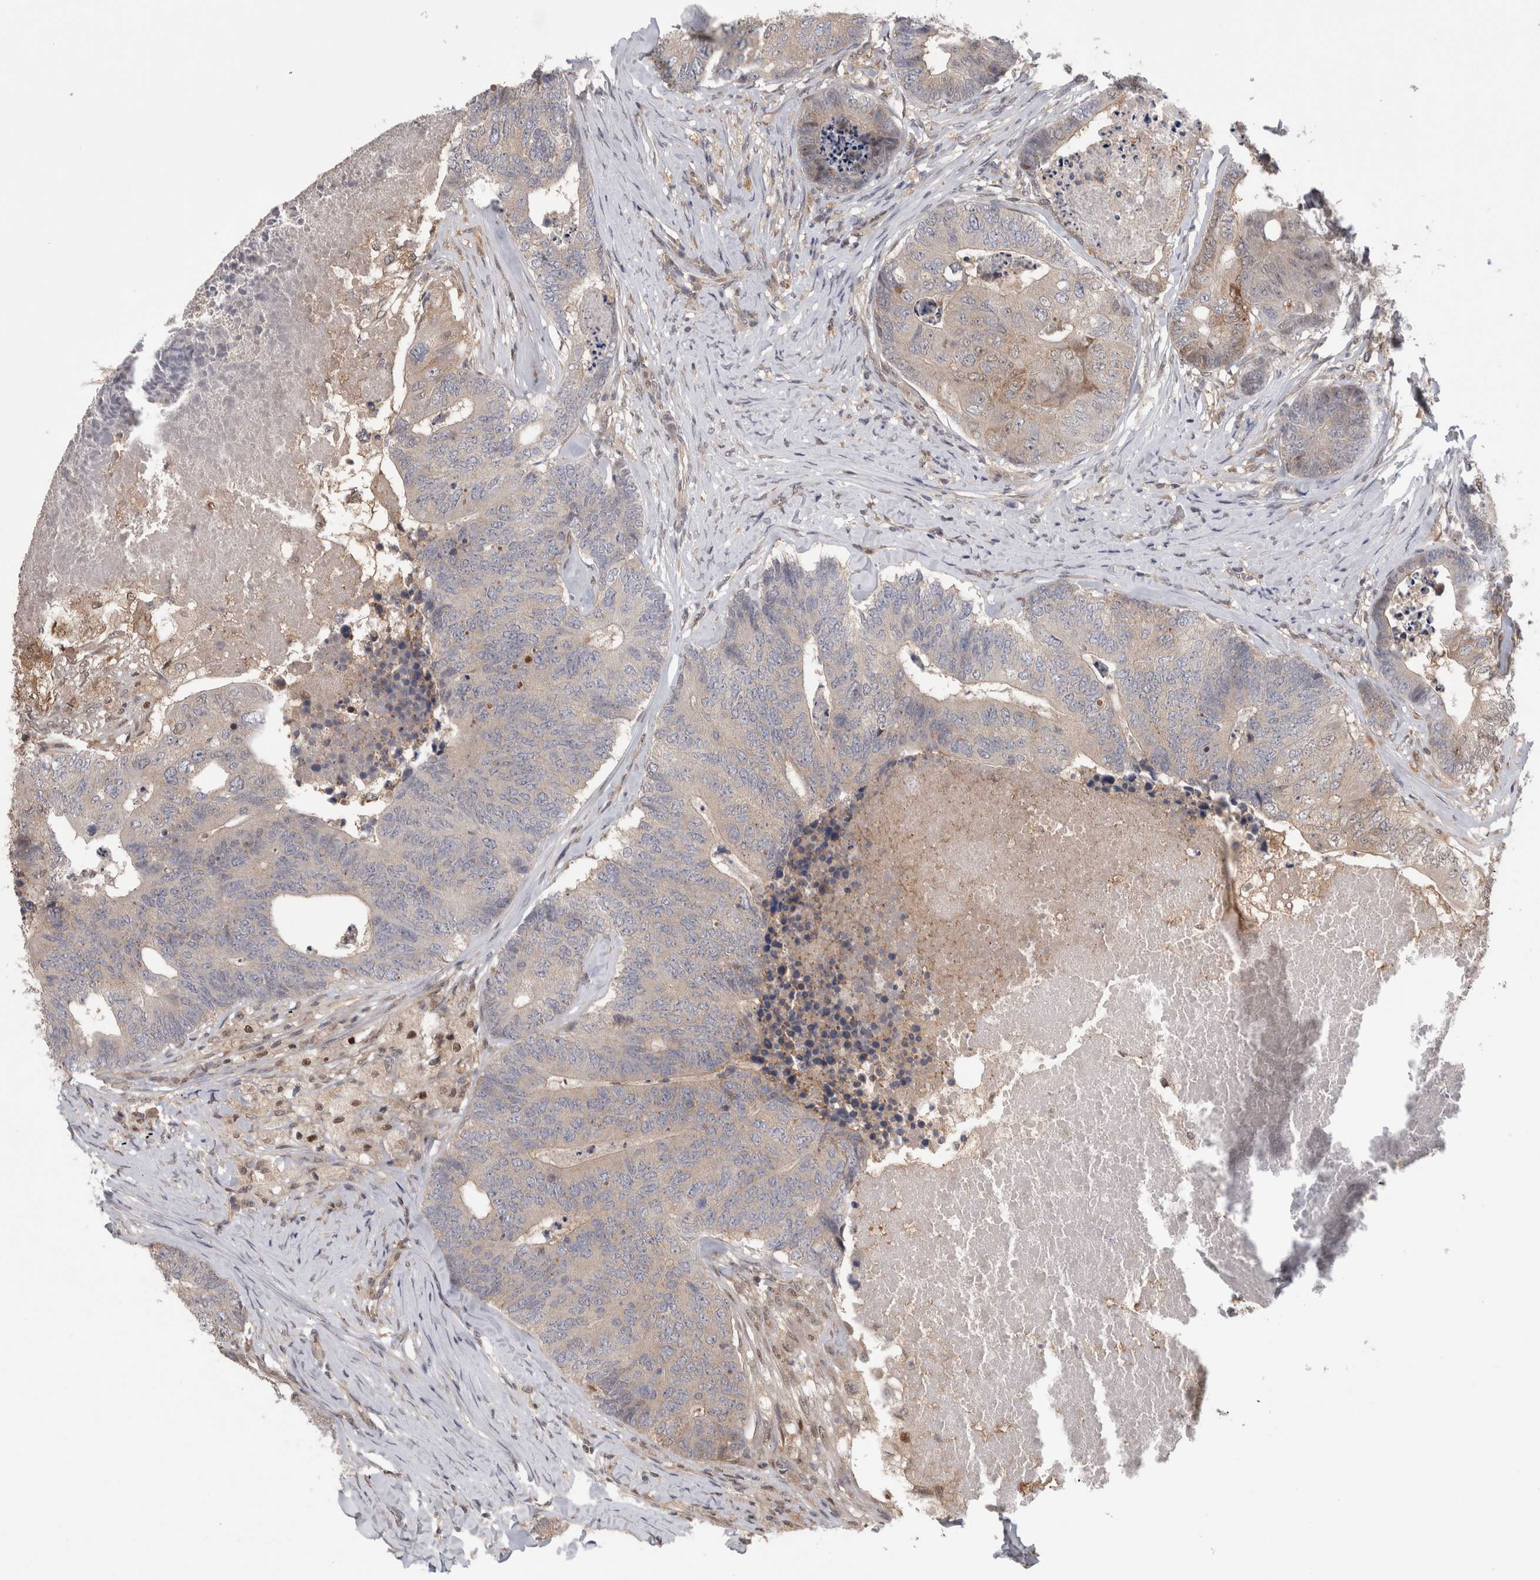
{"staining": {"intensity": "weak", "quantity": "<25%", "location": "cytoplasmic/membranous"}, "tissue": "colorectal cancer", "cell_type": "Tumor cells", "image_type": "cancer", "snomed": [{"axis": "morphology", "description": "Adenocarcinoma, NOS"}, {"axis": "topography", "description": "Colon"}], "caption": "Tumor cells show no significant expression in colorectal adenocarcinoma.", "gene": "PIGP", "patient": {"sex": "female", "age": 67}}